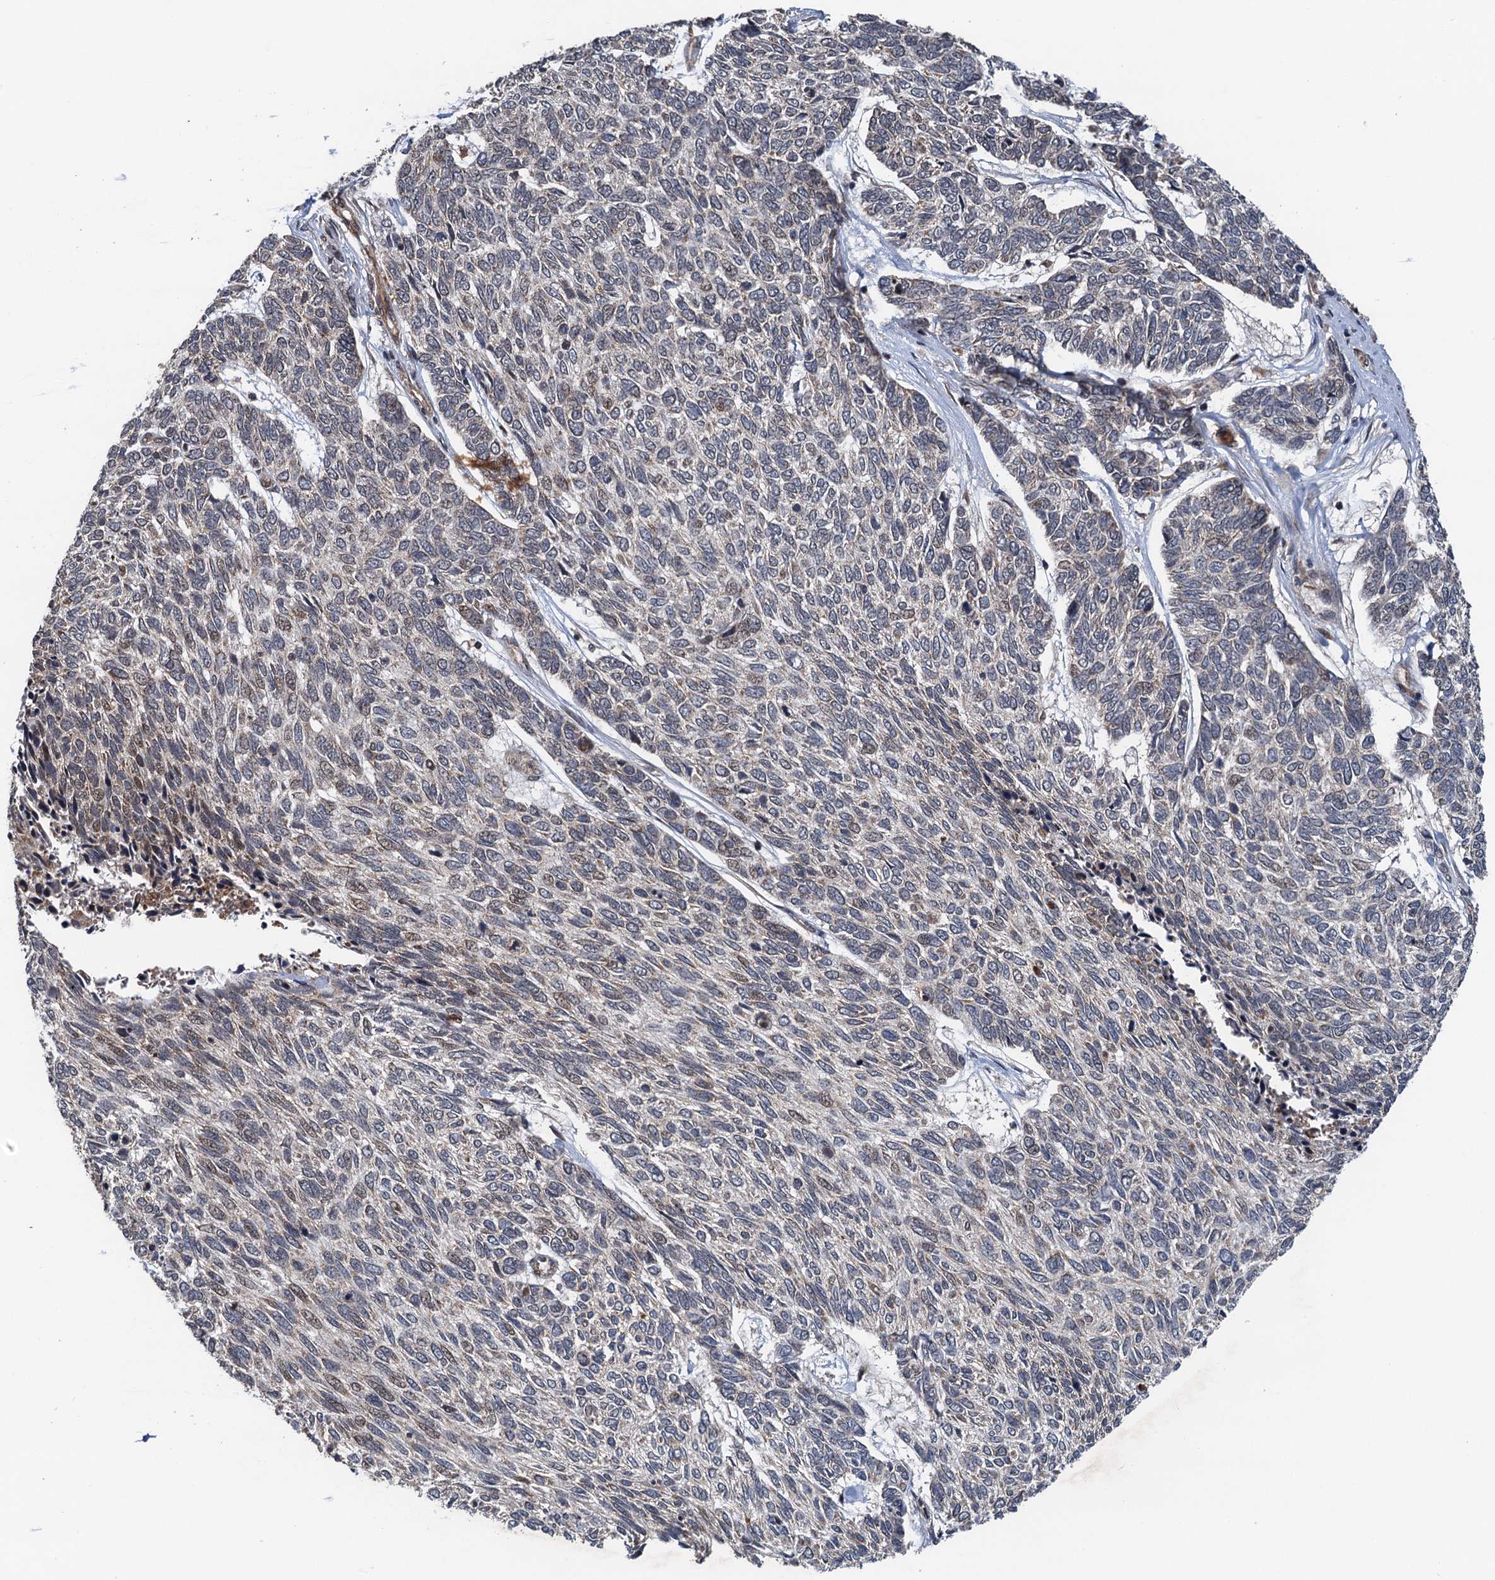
{"staining": {"intensity": "weak", "quantity": "<25%", "location": "nuclear"}, "tissue": "skin cancer", "cell_type": "Tumor cells", "image_type": "cancer", "snomed": [{"axis": "morphology", "description": "Basal cell carcinoma"}, {"axis": "topography", "description": "Skin"}], "caption": "Skin basal cell carcinoma was stained to show a protein in brown. There is no significant expression in tumor cells. (DAB IHC visualized using brightfield microscopy, high magnification).", "gene": "NLRP10", "patient": {"sex": "female", "age": 65}}